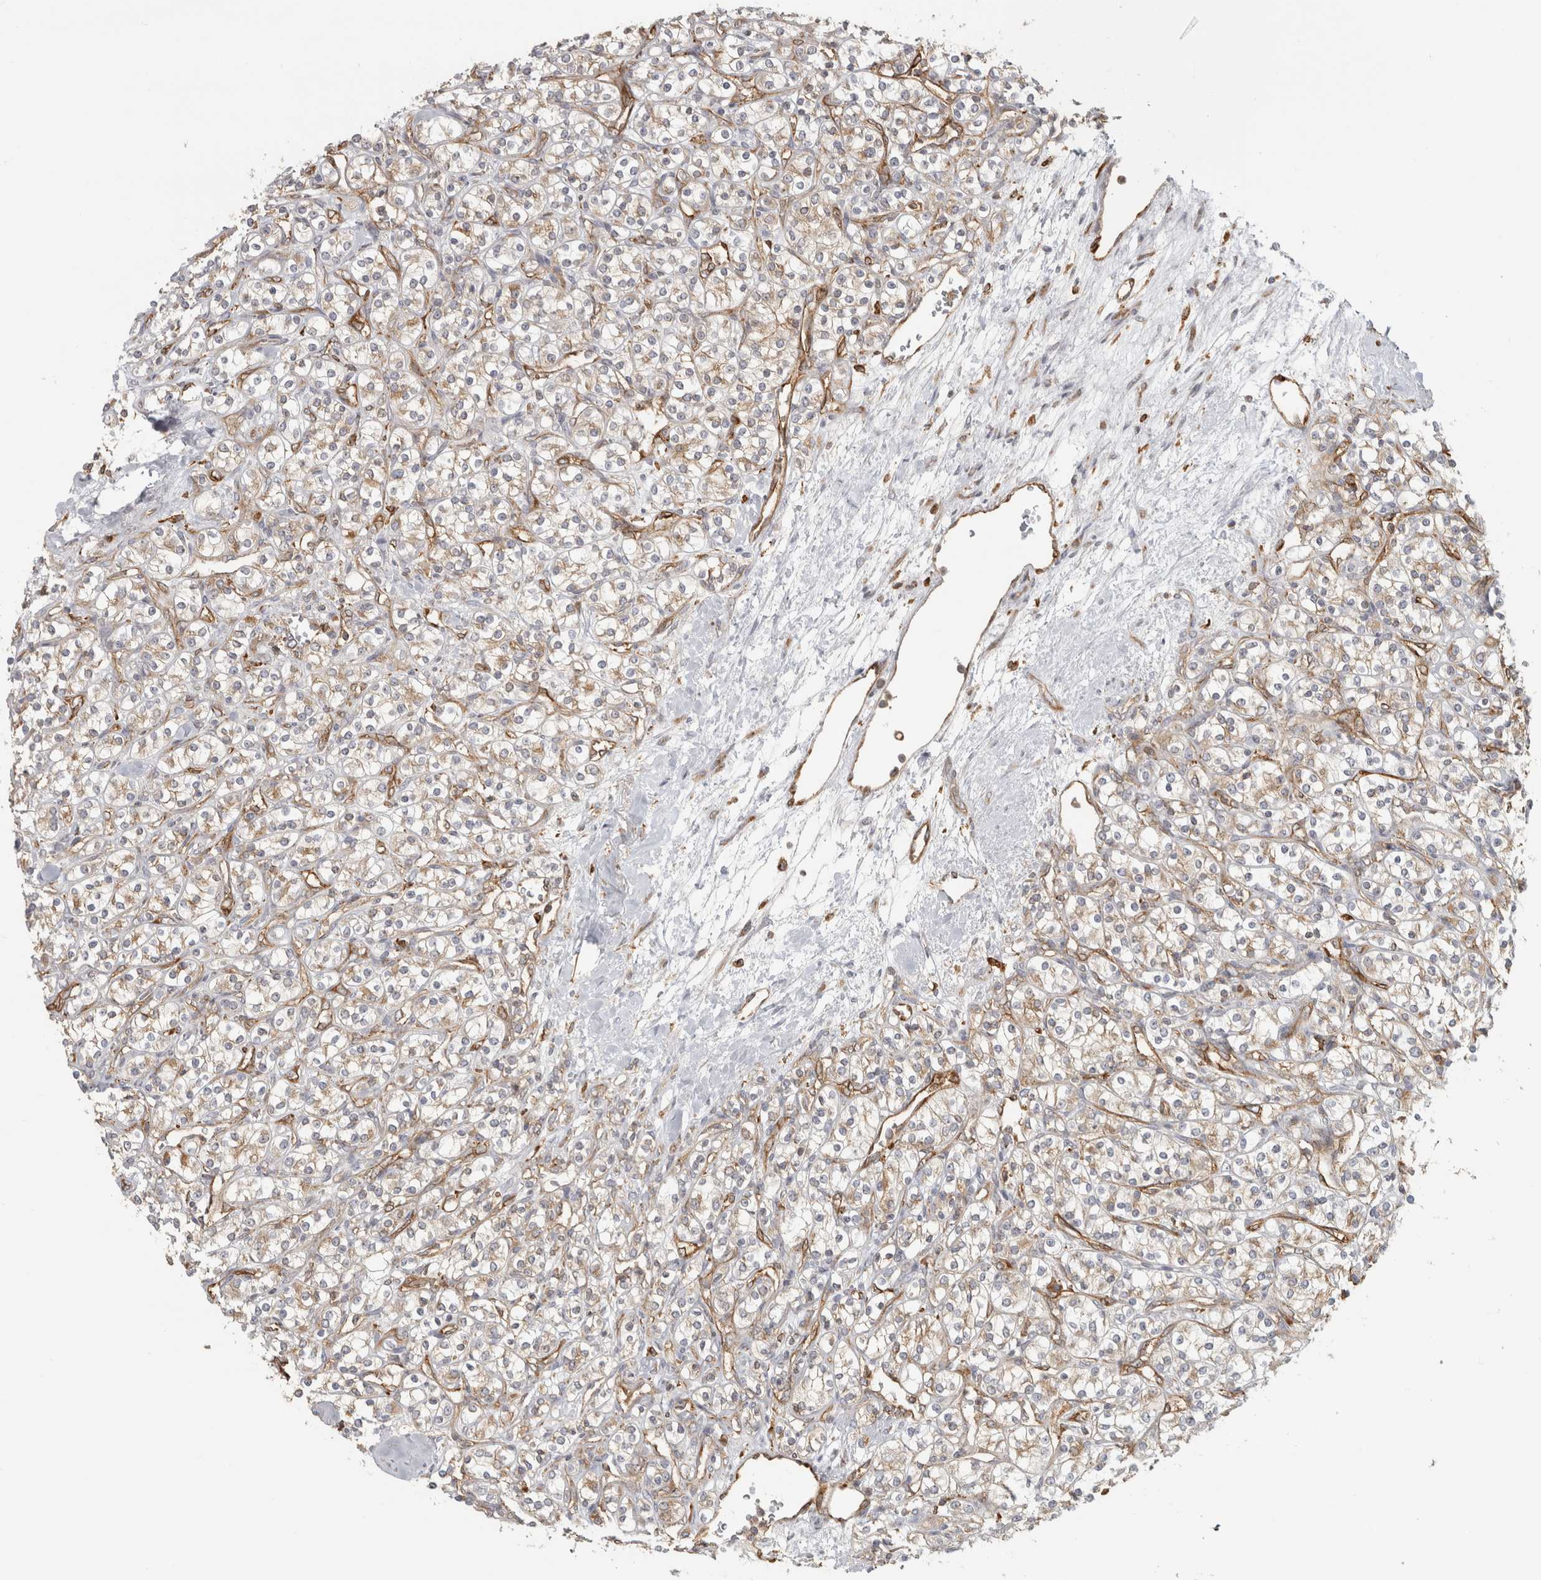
{"staining": {"intensity": "negative", "quantity": "none", "location": "none"}, "tissue": "renal cancer", "cell_type": "Tumor cells", "image_type": "cancer", "snomed": [{"axis": "morphology", "description": "Adenocarcinoma, NOS"}, {"axis": "topography", "description": "Kidney"}], "caption": "High magnification brightfield microscopy of adenocarcinoma (renal) stained with DAB (3,3'-diaminobenzidine) (brown) and counterstained with hematoxylin (blue): tumor cells show no significant staining.", "gene": "HLA-E", "patient": {"sex": "male", "age": 77}}